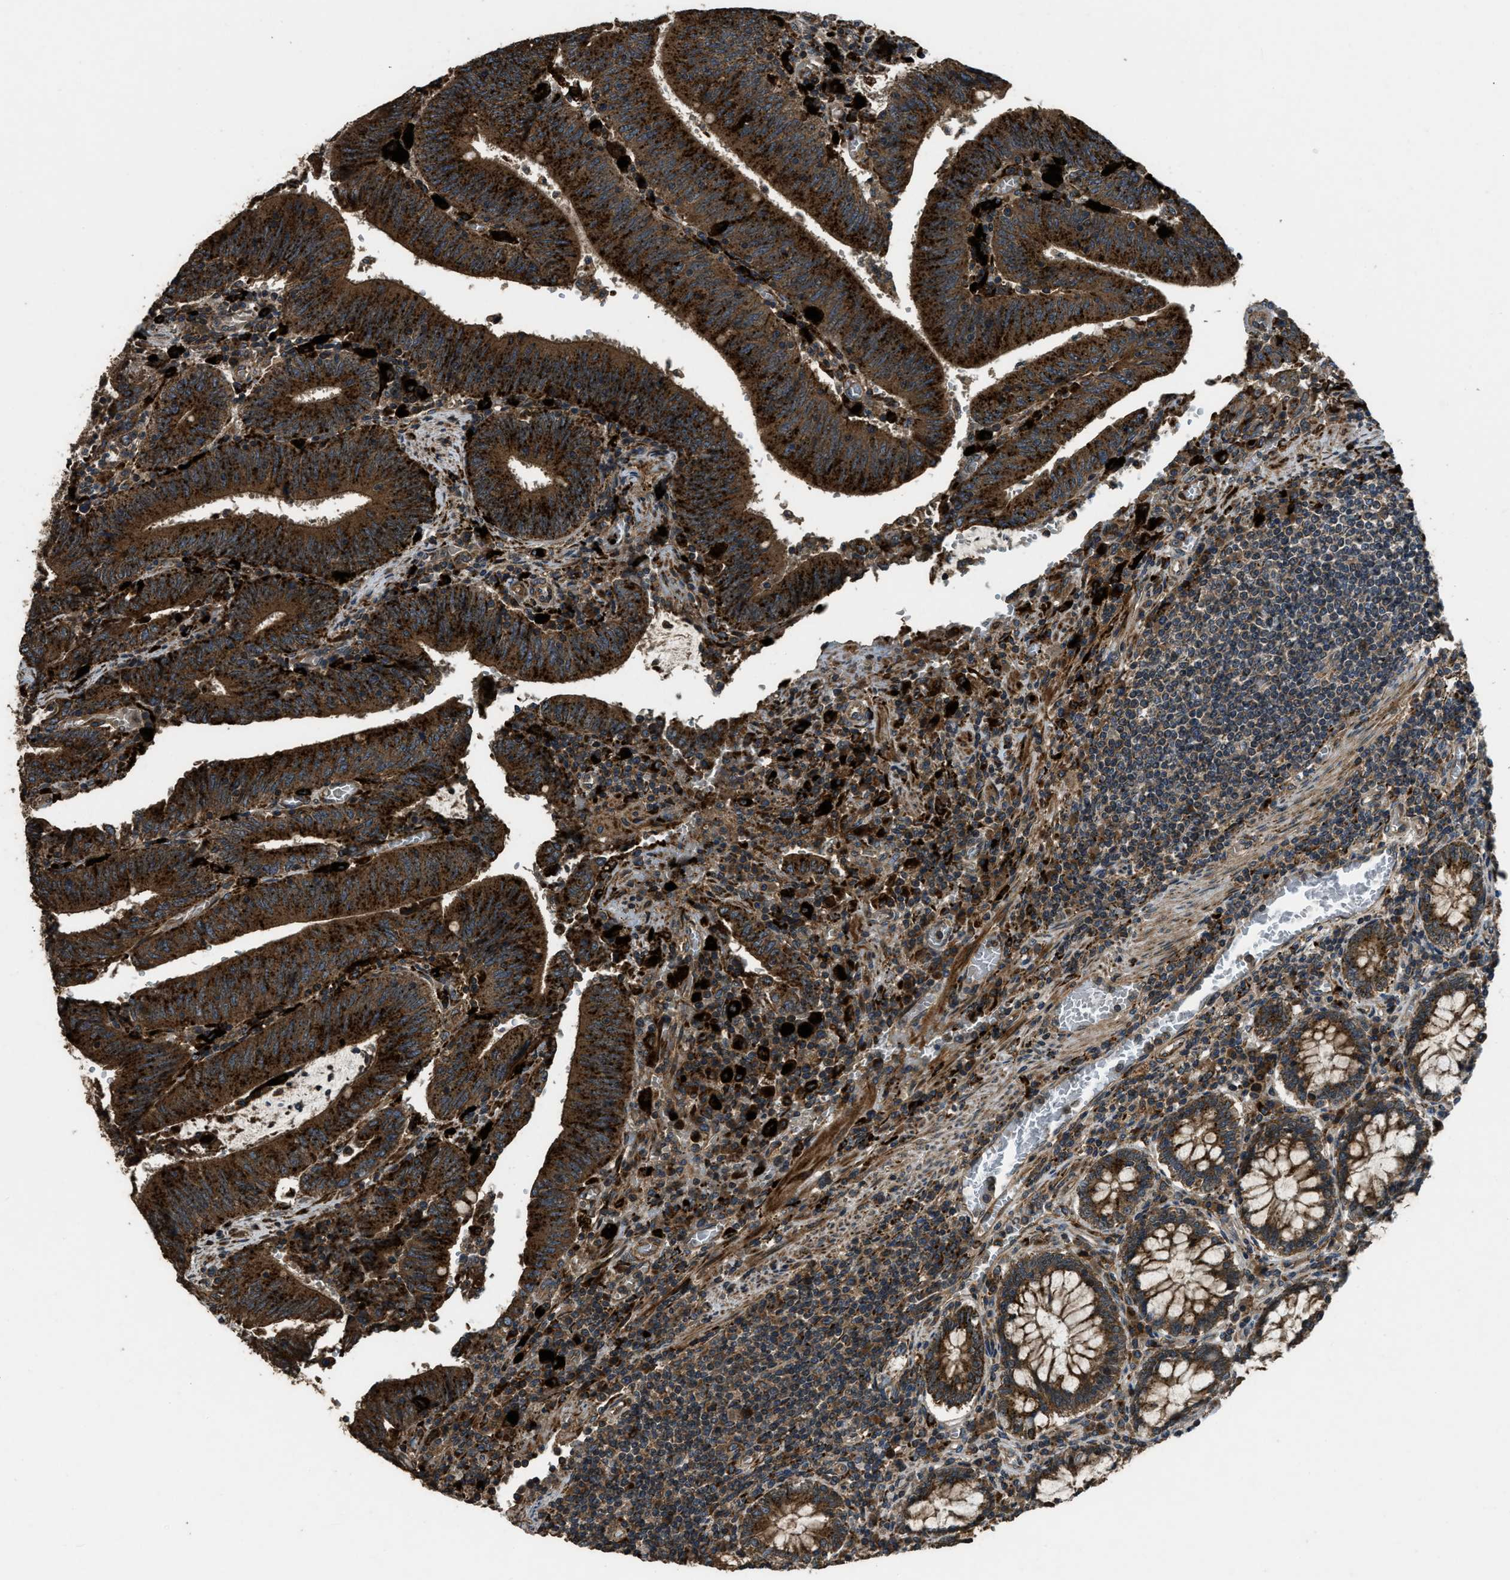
{"staining": {"intensity": "strong", "quantity": ">75%", "location": "cytoplasmic/membranous"}, "tissue": "colorectal cancer", "cell_type": "Tumor cells", "image_type": "cancer", "snomed": [{"axis": "morphology", "description": "Normal tissue, NOS"}, {"axis": "morphology", "description": "Adenocarcinoma, NOS"}, {"axis": "topography", "description": "Rectum"}], "caption": "Strong cytoplasmic/membranous expression is seen in about >75% of tumor cells in colorectal cancer (adenocarcinoma).", "gene": "GGH", "patient": {"sex": "female", "age": 66}}